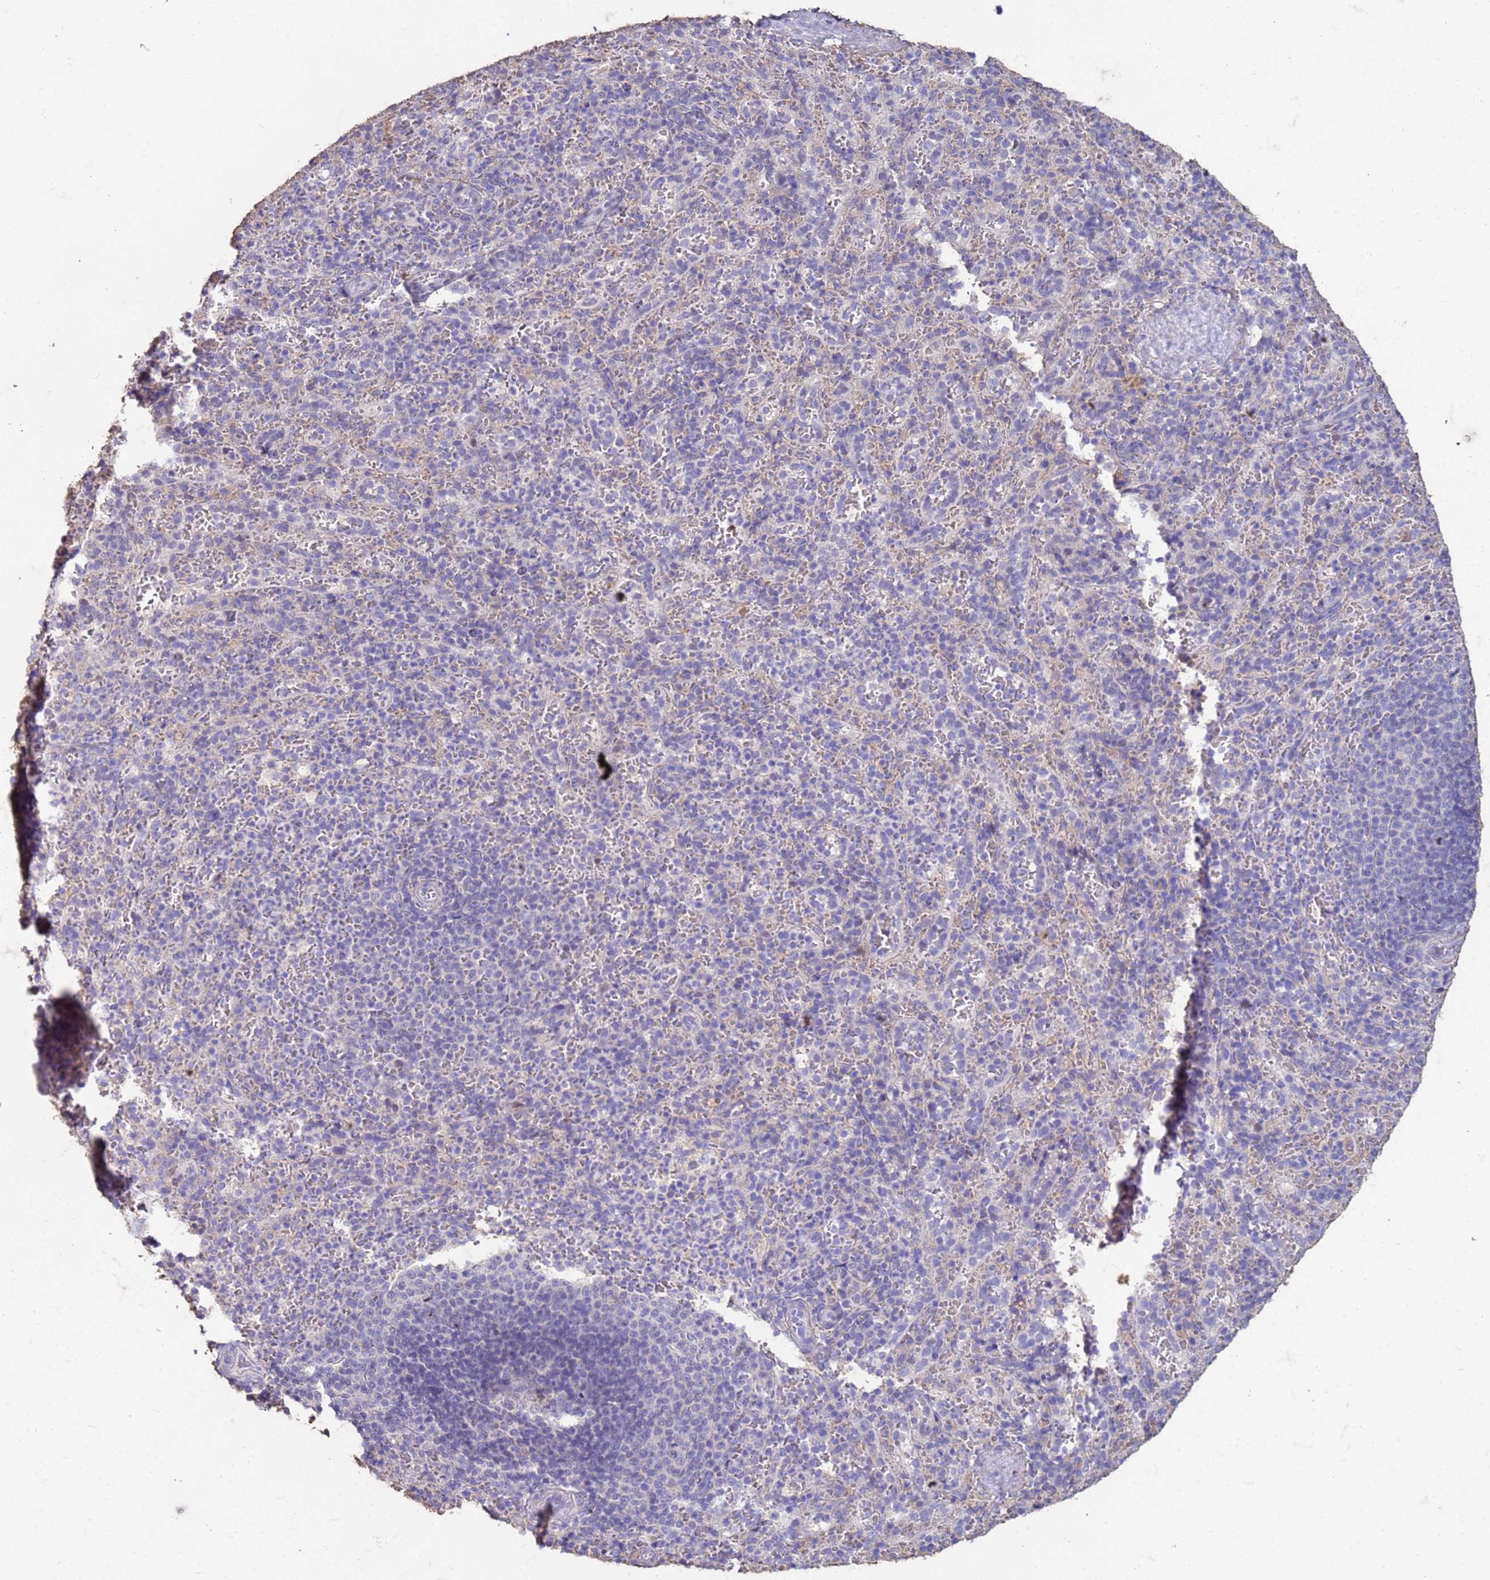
{"staining": {"intensity": "negative", "quantity": "none", "location": "none"}, "tissue": "spleen", "cell_type": "Cells in red pulp", "image_type": "normal", "snomed": [{"axis": "morphology", "description": "Normal tissue, NOS"}, {"axis": "topography", "description": "Spleen"}], "caption": "The photomicrograph shows no significant positivity in cells in red pulp of spleen.", "gene": "SLC25A15", "patient": {"sex": "female", "age": 21}}